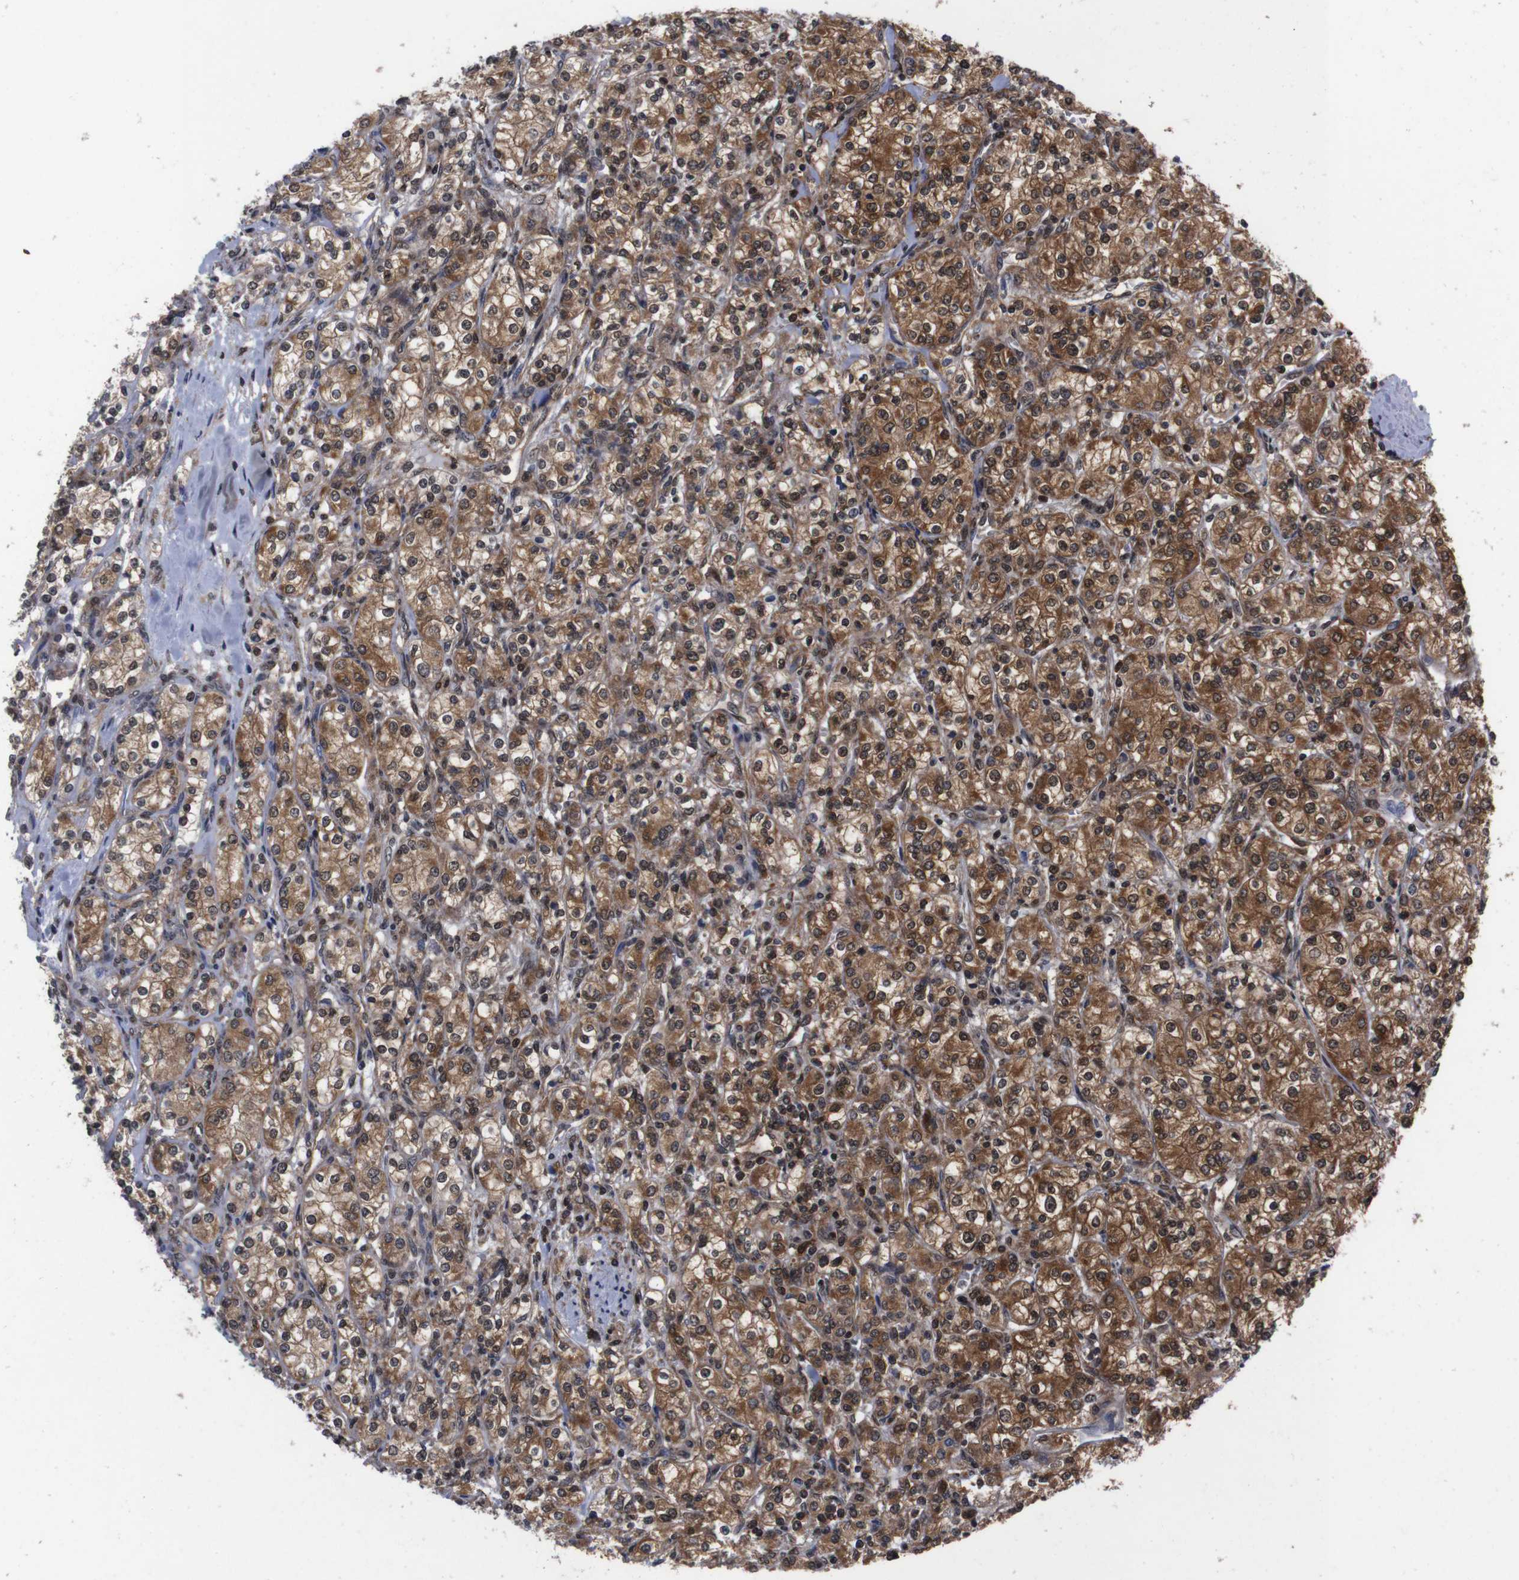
{"staining": {"intensity": "moderate", "quantity": ">75%", "location": "cytoplasmic/membranous,nuclear"}, "tissue": "renal cancer", "cell_type": "Tumor cells", "image_type": "cancer", "snomed": [{"axis": "morphology", "description": "Adenocarcinoma, NOS"}, {"axis": "topography", "description": "Kidney"}], "caption": "This photomicrograph displays adenocarcinoma (renal) stained with IHC to label a protein in brown. The cytoplasmic/membranous and nuclear of tumor cells show moderate positivity for the protein. Nuclei are counter-stained blue.", "gene": "UBQLN2", "patient": {"sex": "male", "age": 77}}